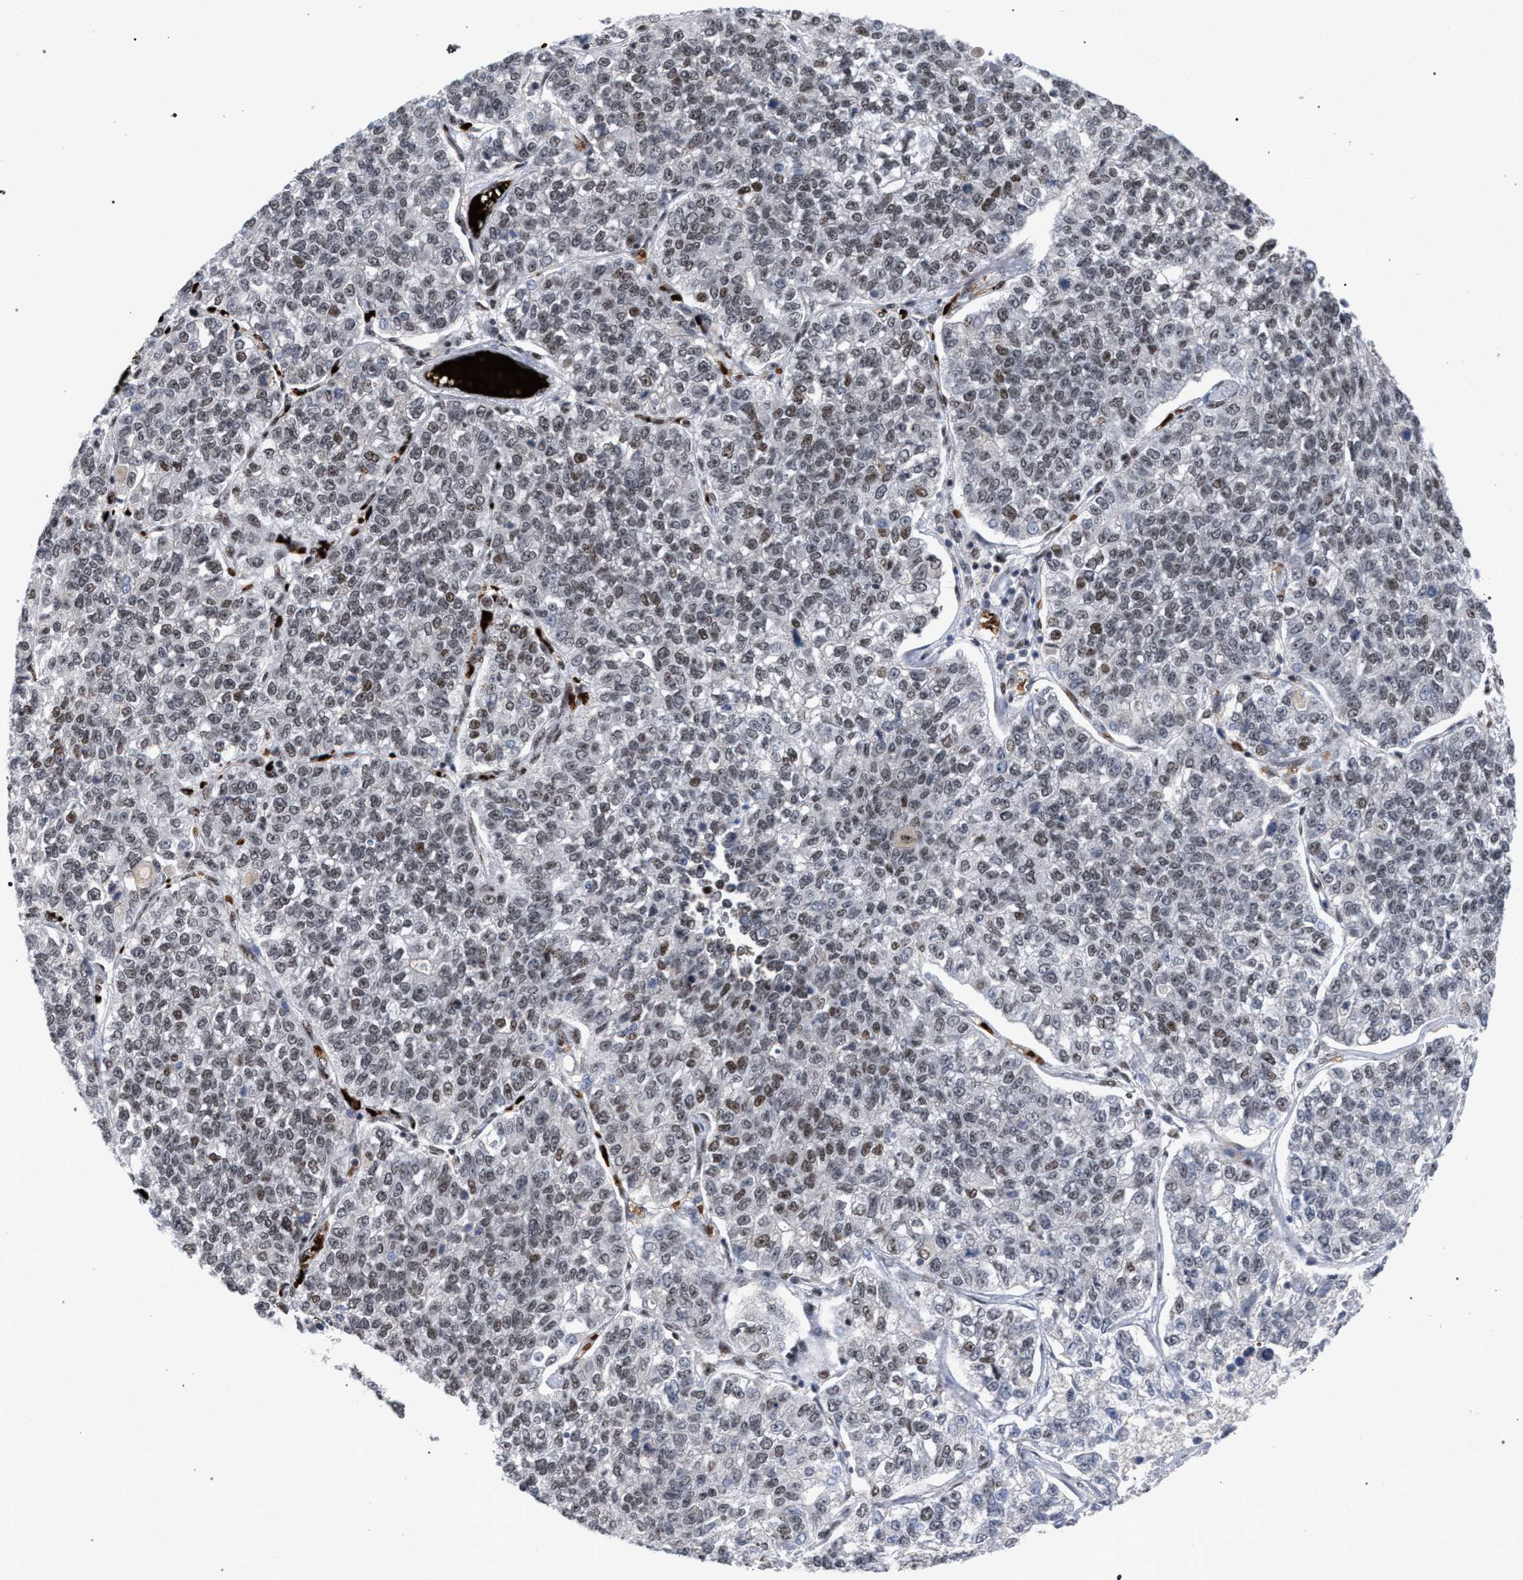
{"staining": {"intensity": "weak", "quantity": "<25%", "location": "nuclear"}, "tissue": "lung cancer", "cell_type": "Tumor cells", "image_type": "cancer", "snomed": [{"axis": "morphology", "description": "Adenocarcinoma, NOS"}, {"axis": "topography", "description": "Lung"}], "caption": "DAB (3,3'-diaminobenzidine) immunohistochemical staining of adenocarcinoma (lung) reveals no significant staining in tumor cells.", "gene": "SCAF4", "patient": {"sex": "male", "age": 49}}